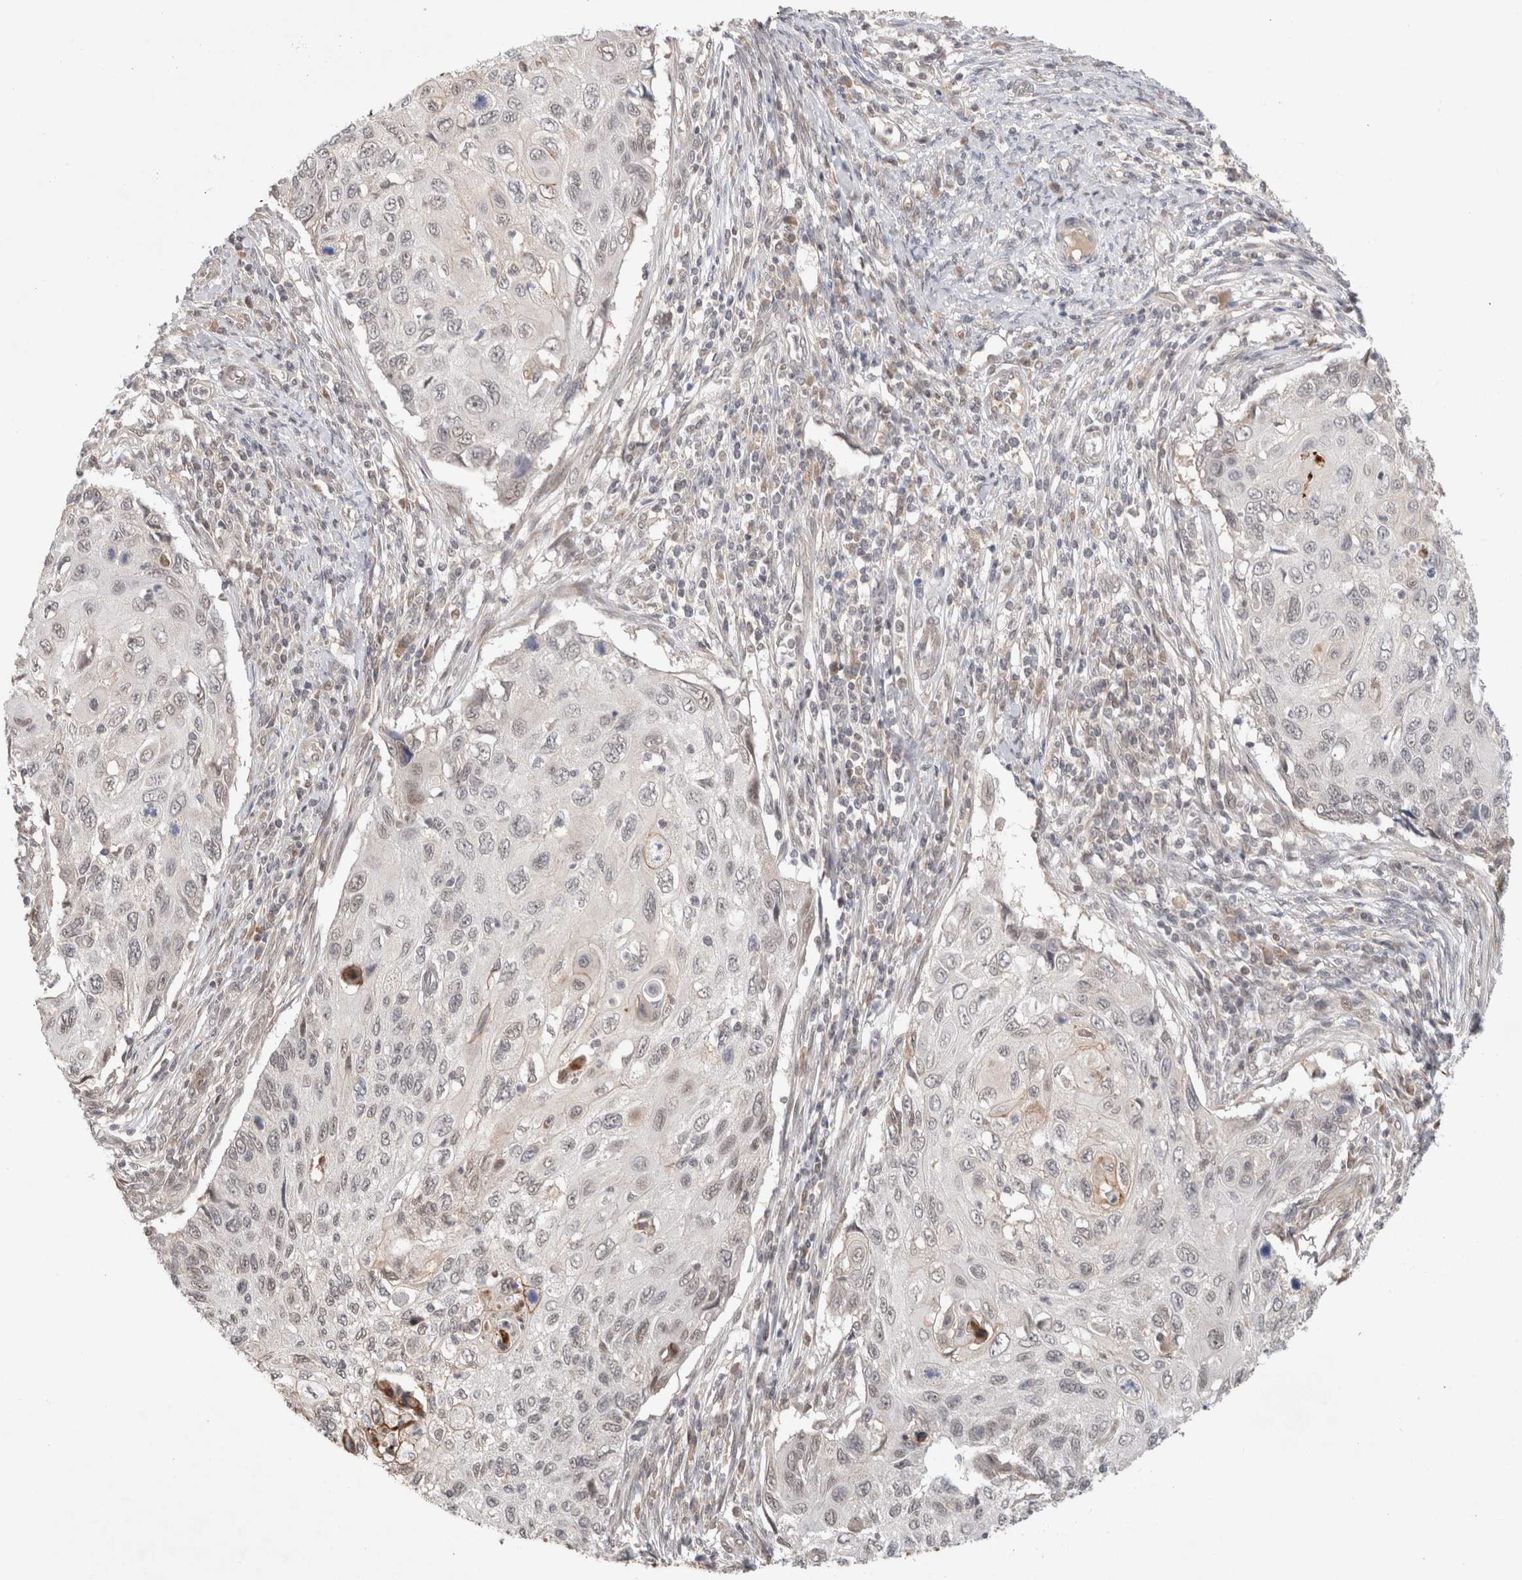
{"staining": {"intensity": "negative", "quantity": "none", "location": "none"}, "tissue": "cervical cancer", "cell_type": "Tumor cells", "image_type": "cancer", "snomed": [{"axis": "morphology", "description": "Squamous cell carcinoma, NOS"}, {"axis": "topography", "description": "Cervix"}], "caption": "Immunohistochemical staining of human cervical cancer (squamous cell carcinoma) displays no significant staining in tumor cells.", "gene": "SYDE2", "patient": {"sex": "female", "age": 70}}